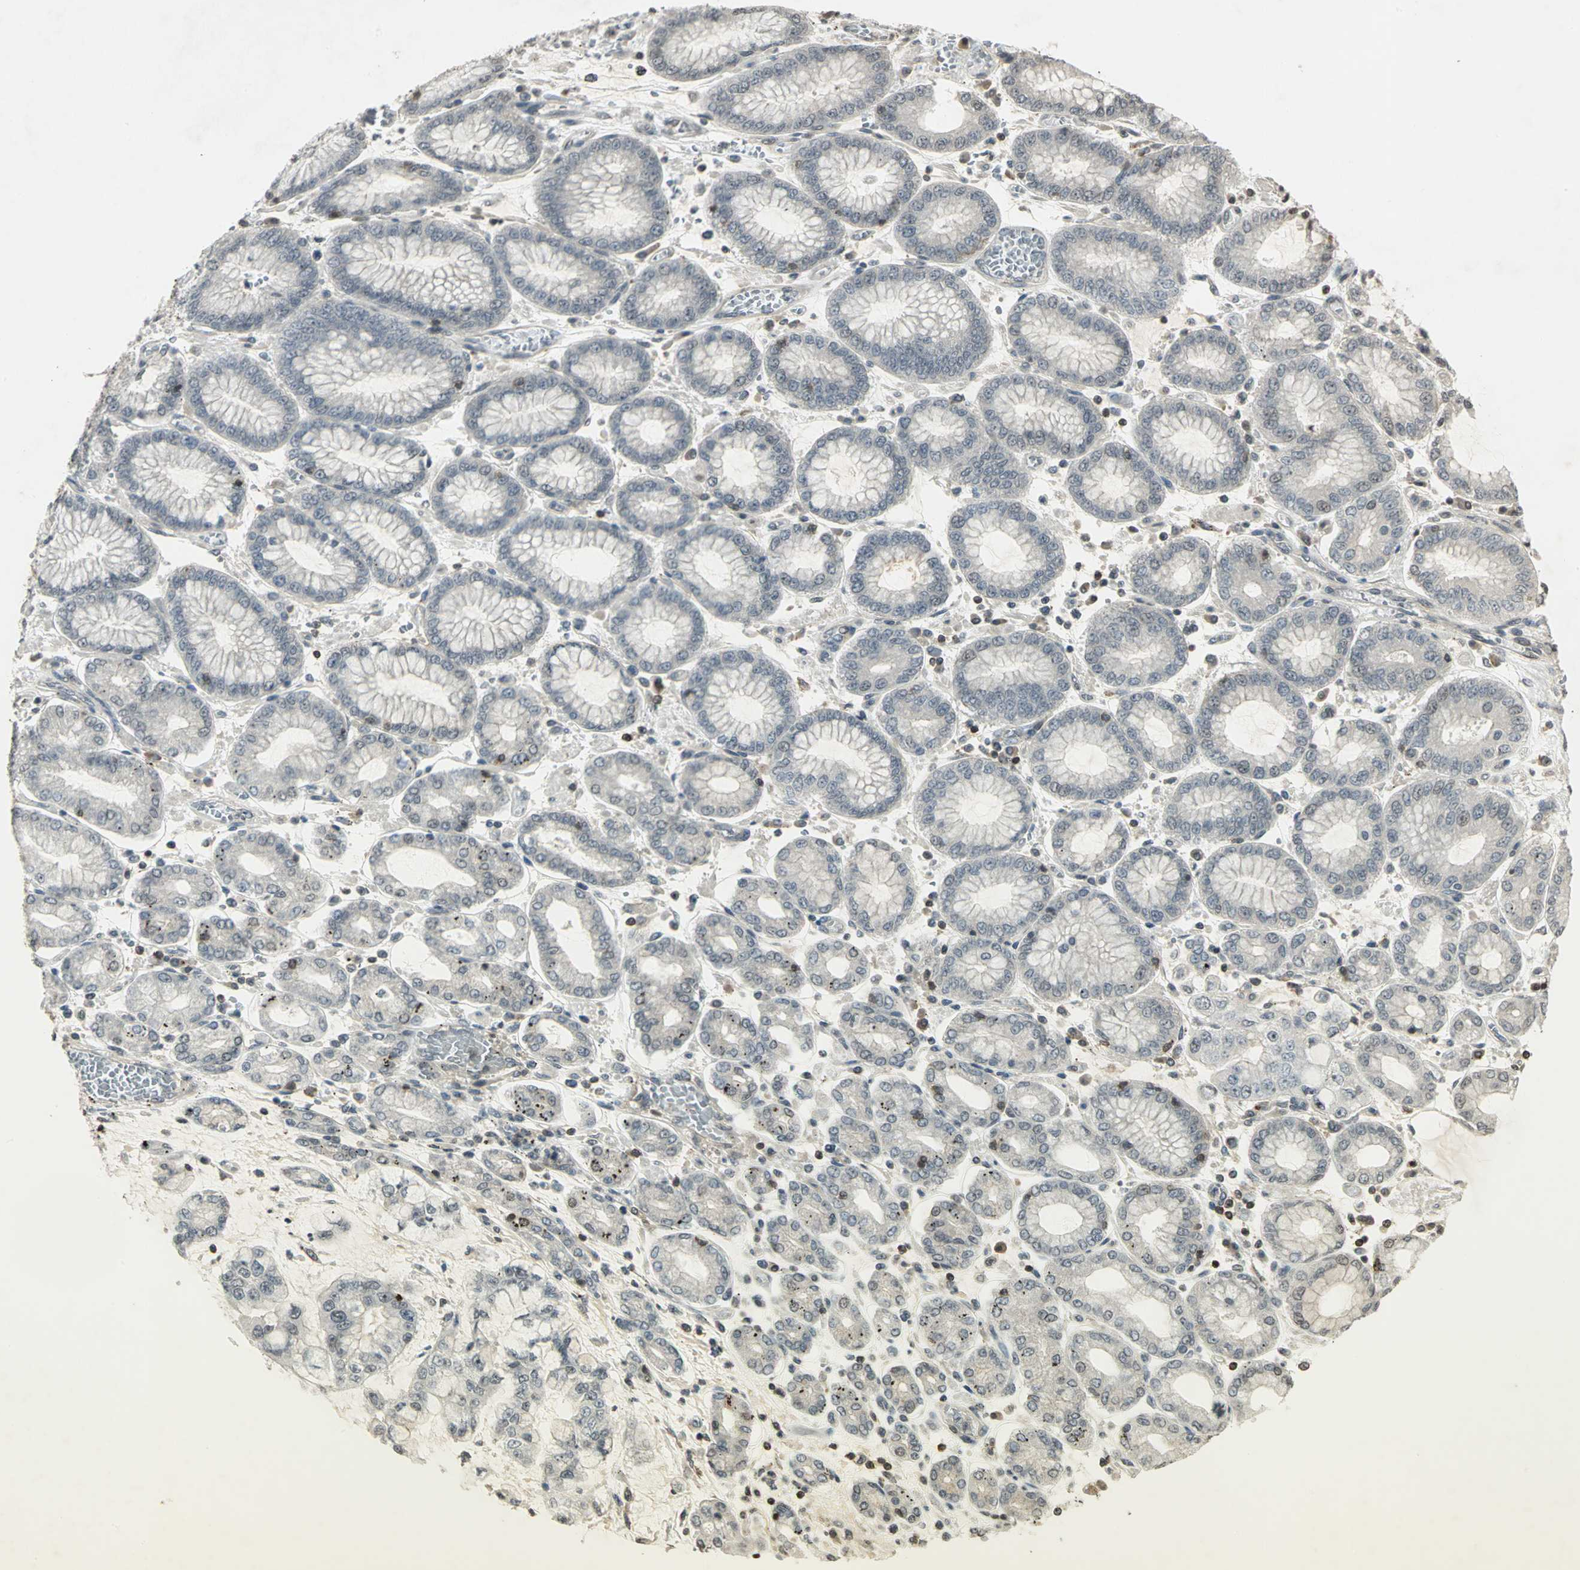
{"staining": {"intensity": "negative", "quantity": "none", "location": "none"}, "tissue": "stomach cancer", "cell_type": "Tumor cells", "image_type": "cancer", "snomed": [{"axis": "morphology", "description": "Normal tissue, NOS"}, {"axis": "morphology", "description": "Adenocarcinoma, NOS"}, {"axis": "topography", "description": "Stomach, upper"}, {"axis": "topography", "description": "Stomach"}], "caption": "High magnification brightfield microscopy of stomach cancer (adenocarcinoma) stained with DAB (3,3'-diaminobenzidine) (brown) and counterstained with hematoxylin (blue): tumor cells show no significant positivity.", "gene": "IL16", "patient": {"sex": "male", "age": 76}}